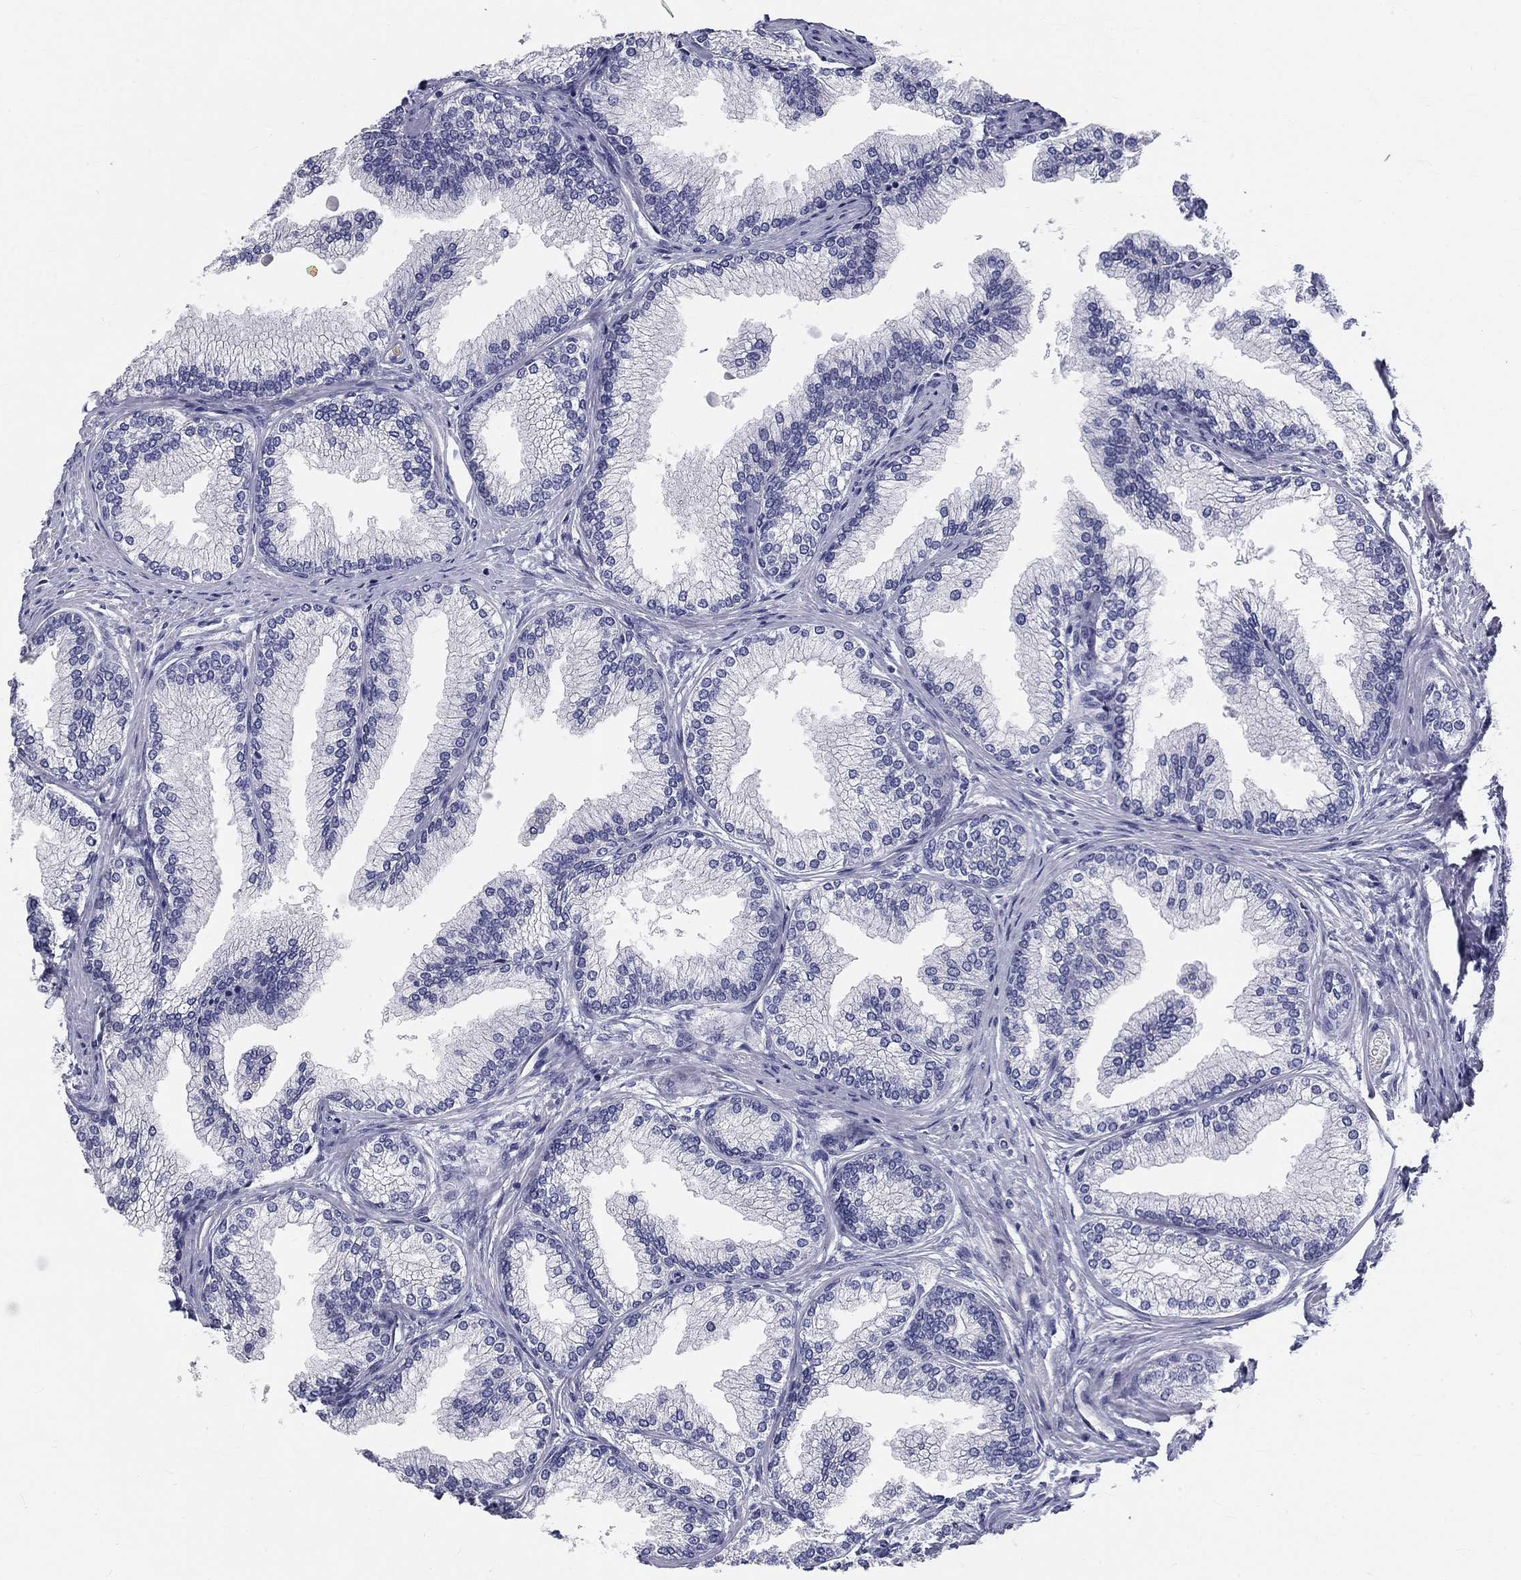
{"staining": {"intensity": "negative", "quantity": "none", "location": "none"}, "tissue": "prostate", "cell_type": "Glandular cells", "image_type": "normal", "snomed": [{"axis": "morphology", "description": "Normal tissue, NOS"}, {"axis": "topography", "description": "Prostate"}], "caption": "DAB (3,3'-diaminobenzidine) immunohistochemical staining of unremarkable prostate displays no significant staining in glandular cells. (IHC, brightfield microscopy, high magnification).", "gene": "GALNTL5", "patient": {"sex": "male", "age": 72}}